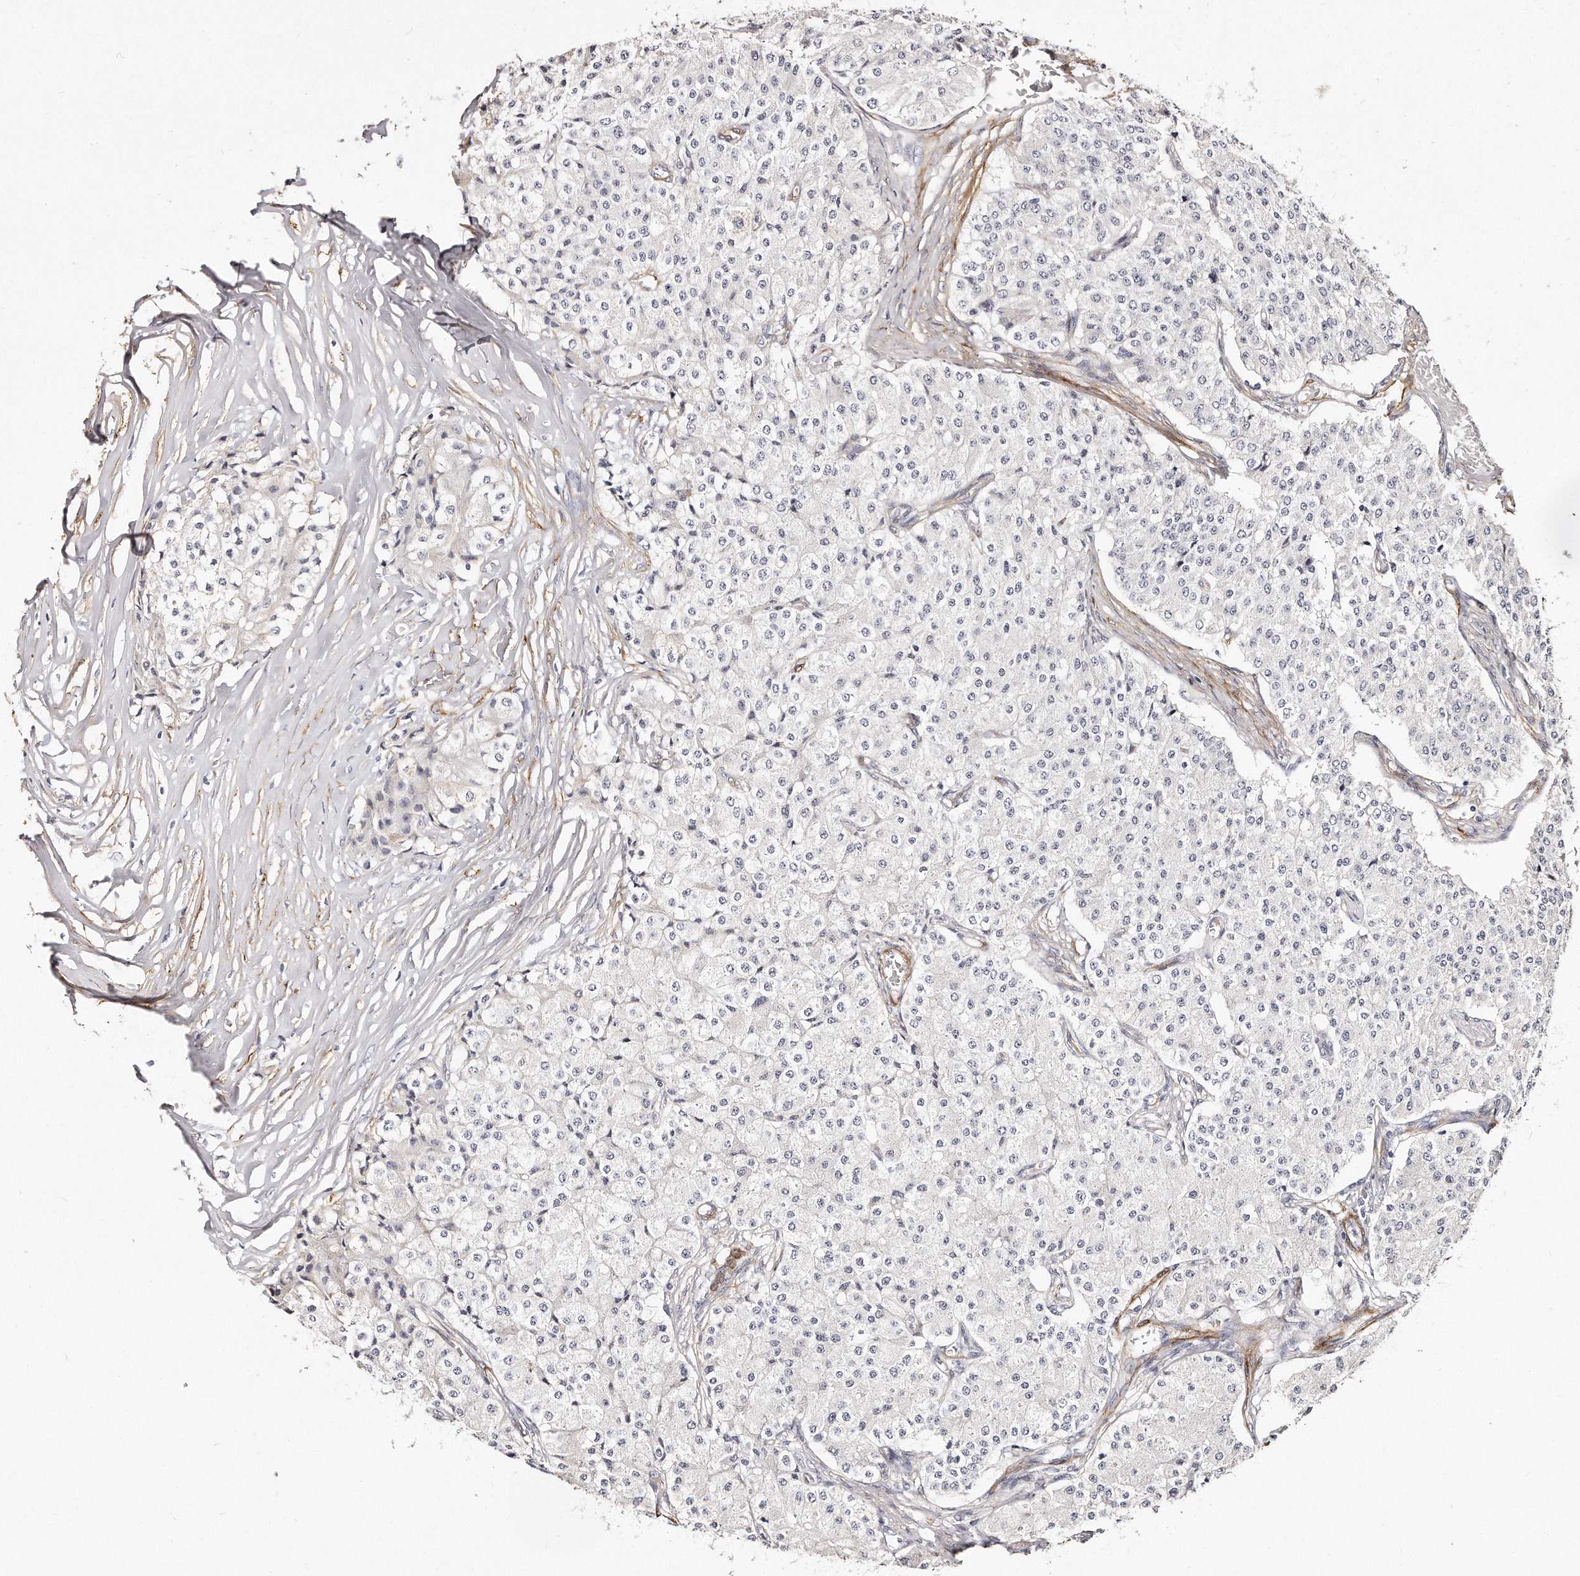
{"staining": {"intensity": "negative", "quantity": "none", "location": "none"}, "tissue": "carcinoid", "cell_type": "Tumor cells", "image_type": "cancer", "snomed": [{"axis": "morphology", "description": "Carcinoid, malignant, NOS"}, {"axis": "topography", "description": "Colon"}], "caption": "DAB (3,3'-diaminobenzidine) immunohistochemical staining of carcinoid reveals no significant staining in tumor cells.", "gene": "LMOD1", "patient": {"sex": "female", "age": 52}}